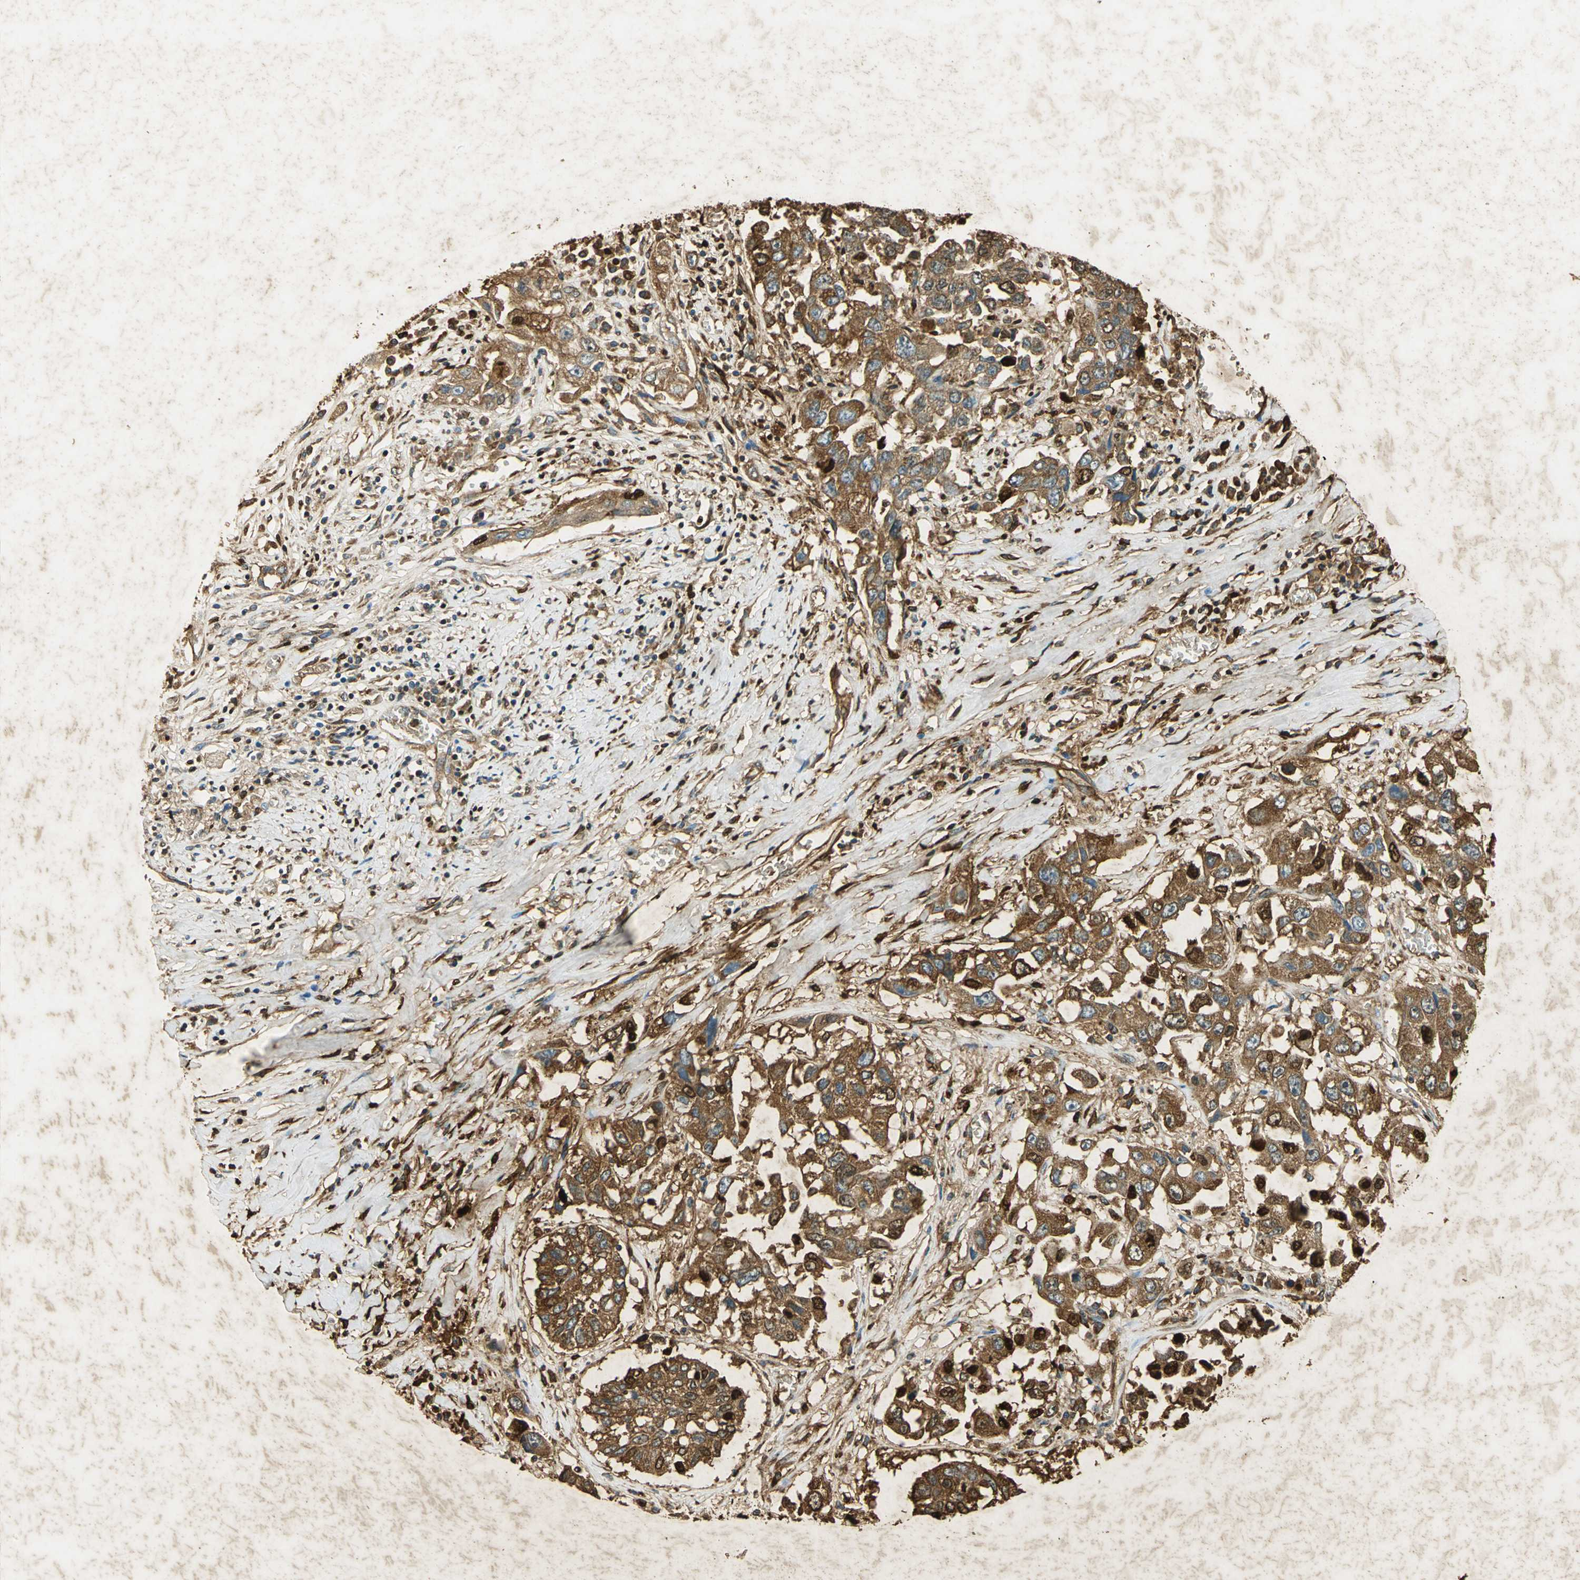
{"staining": {"intensity": "strong", "quantity": ">75%", "location": "cytoplasmic/membranous"}, "tissue": "lung cancer", "cell_type": "Tumor cells", "image_type": "cancer", "snomed": [{"axis": "morphology", "description": "Squamous cell carcinoma, NOS"}, {"axis": "topography", "description": "Lung"}], "caption": "DAB (3,3'-diaminobenzidine) immunohistochemical staining of human lung cancer (squamous cell carcinoma) reveals strong cytoplasmic/membranous protein staining in approximately >75% of tumor cells. The staining was performed using DAB, with brown indicating positive protein expression. Nuclei are stained blue with hematoxylin.", "gene": "ANXA4", "patient": {"sex": "male", "age": 71}}